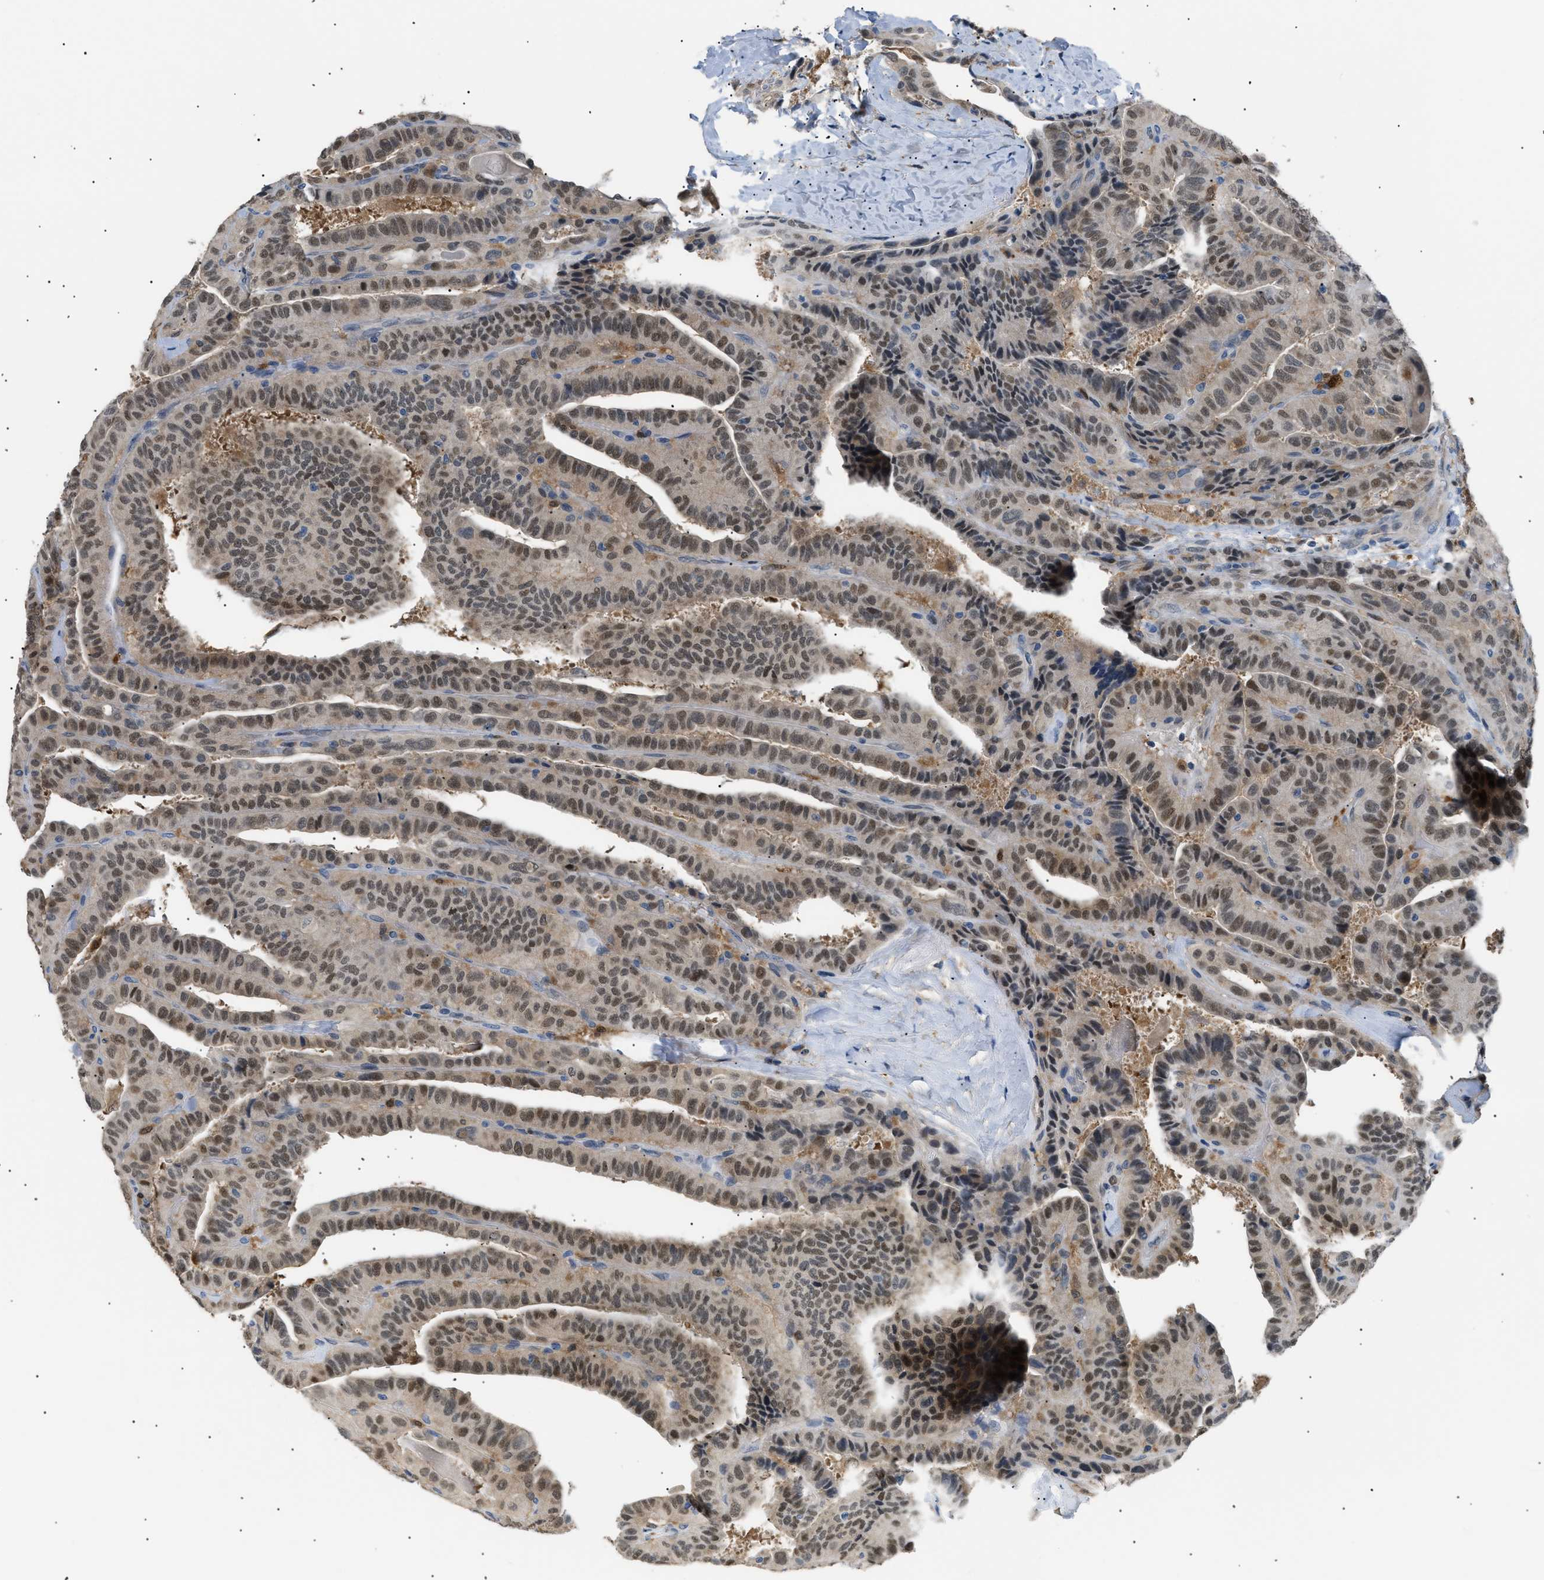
{"staining": {"intensity": "moderate", "quantity": ">75%", "location": "cytoplasmic/membranous,nuclear"}, "tissue": "thyroid cancer", "cell_type": "Tumor cells", "image_type": "cancer", "snomed": [{"axis": "morphology", "description": "Papillary adenocarcinoma, NOS"}, {"axis": "topography", "description": "Thyroid gland"}], "caption": "A brown stain labels moderate cytoplasmic/membranous and nuclear positivity of a protein in thyroid papillary adenocarcinoma tumor cells. (Brightfield microscopy of DAB IHC at high magnification).", "gene": "AKR1A1", "patient": {"sex": "male", "age": 77}}